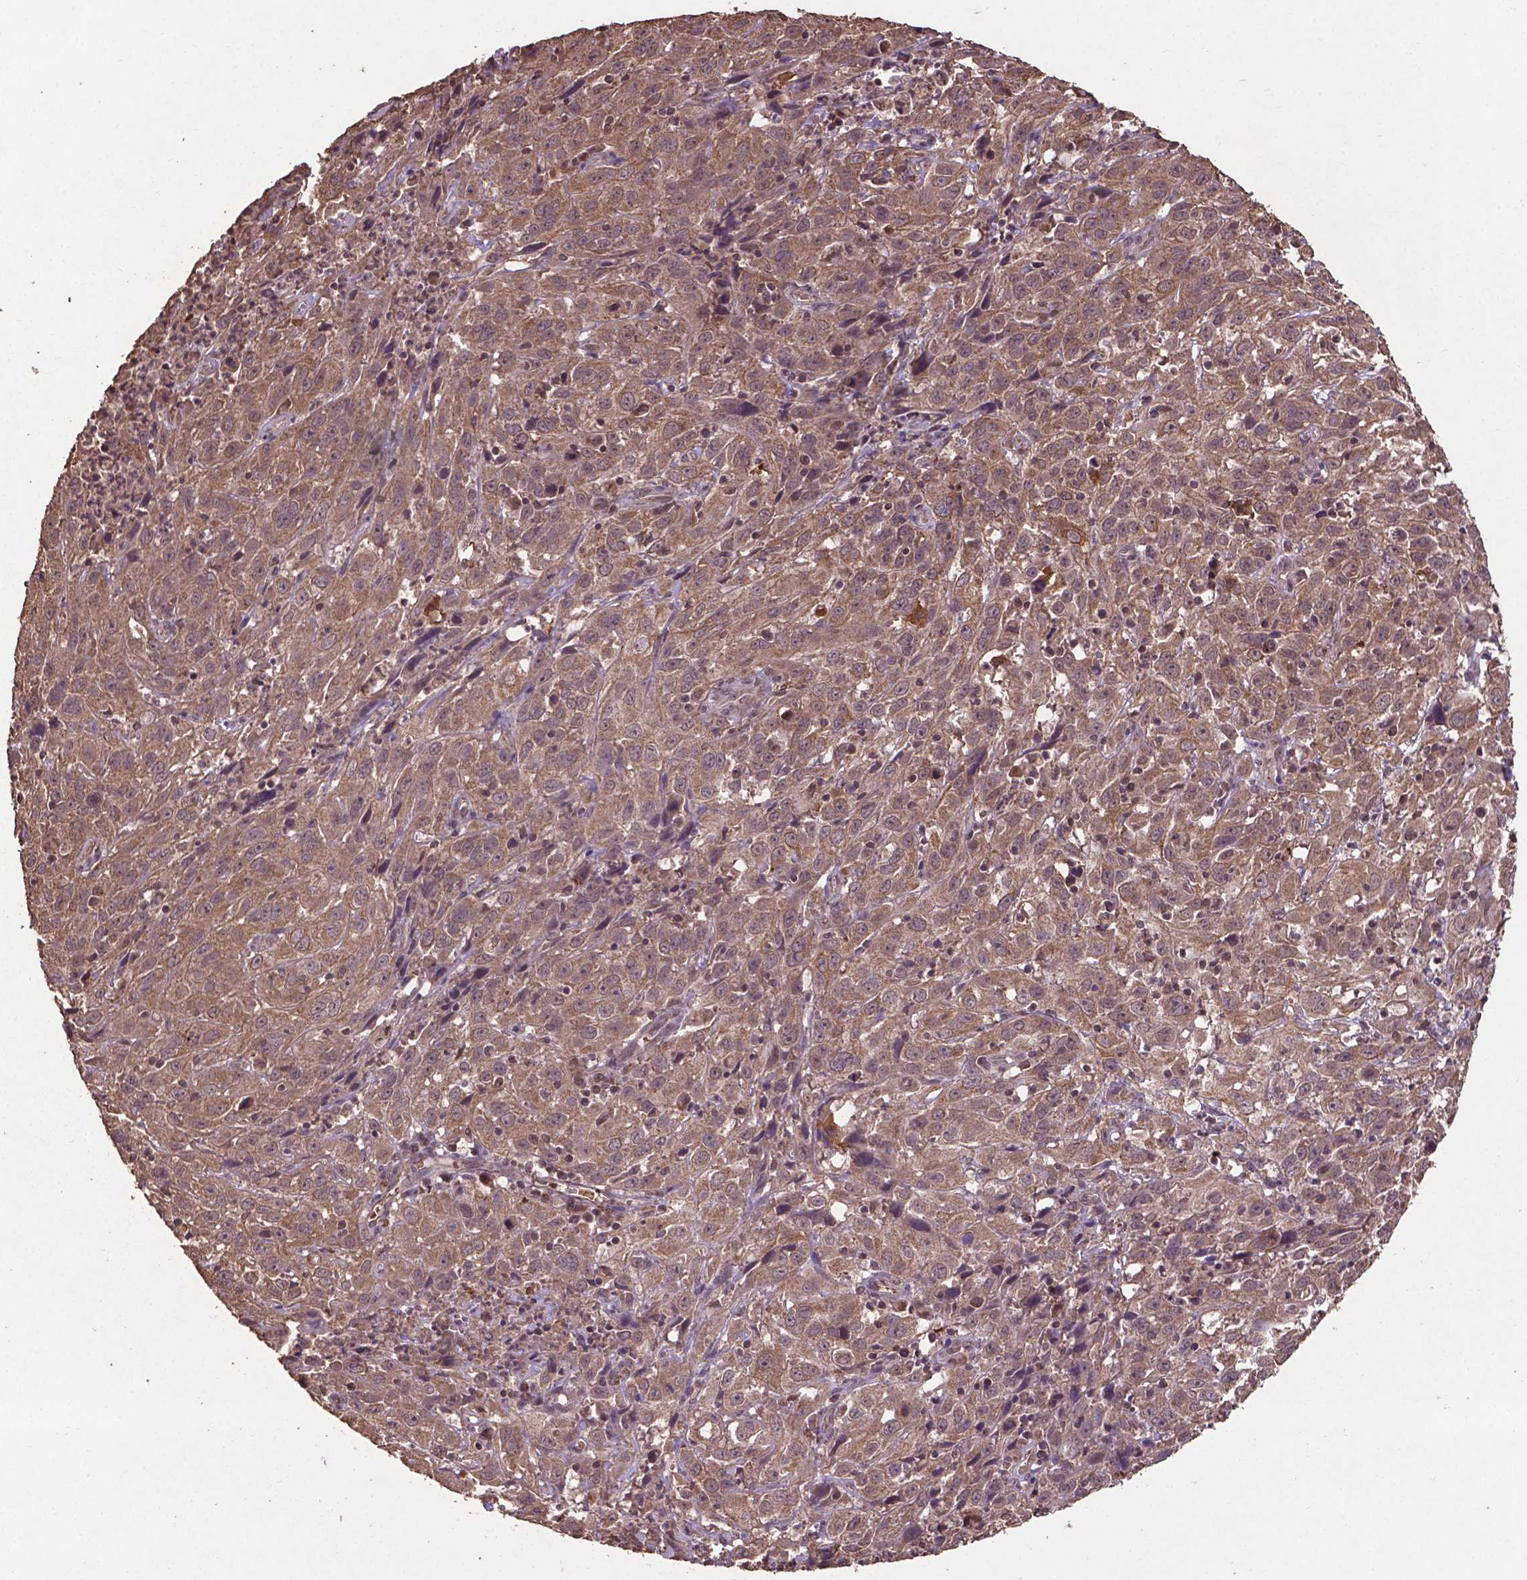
{"staining": {"intensity": "moderate", "quantity": ">75%", "location": "cytoplasmic/membranous"}, "tissue": "cervical cancer", "cell_type": "Tumor cells", "image_type": "cancer", "snomed": [{"axis": "morphology", "description": "Squamous cell carcinoma, NOS"}, {"axis": "topography", "description": "Cervix"}], "caption": "This image displays cervical cancer (squamous cell carcinoma) stained with IHC to label a protein in brown. The cytoplasmic/membranous of tumor cells show moderate positivity for the protein. Nuclei are counter-stained blue.", "gene": "DCAF1", "patient": {"sex": "female", "age": 32}}